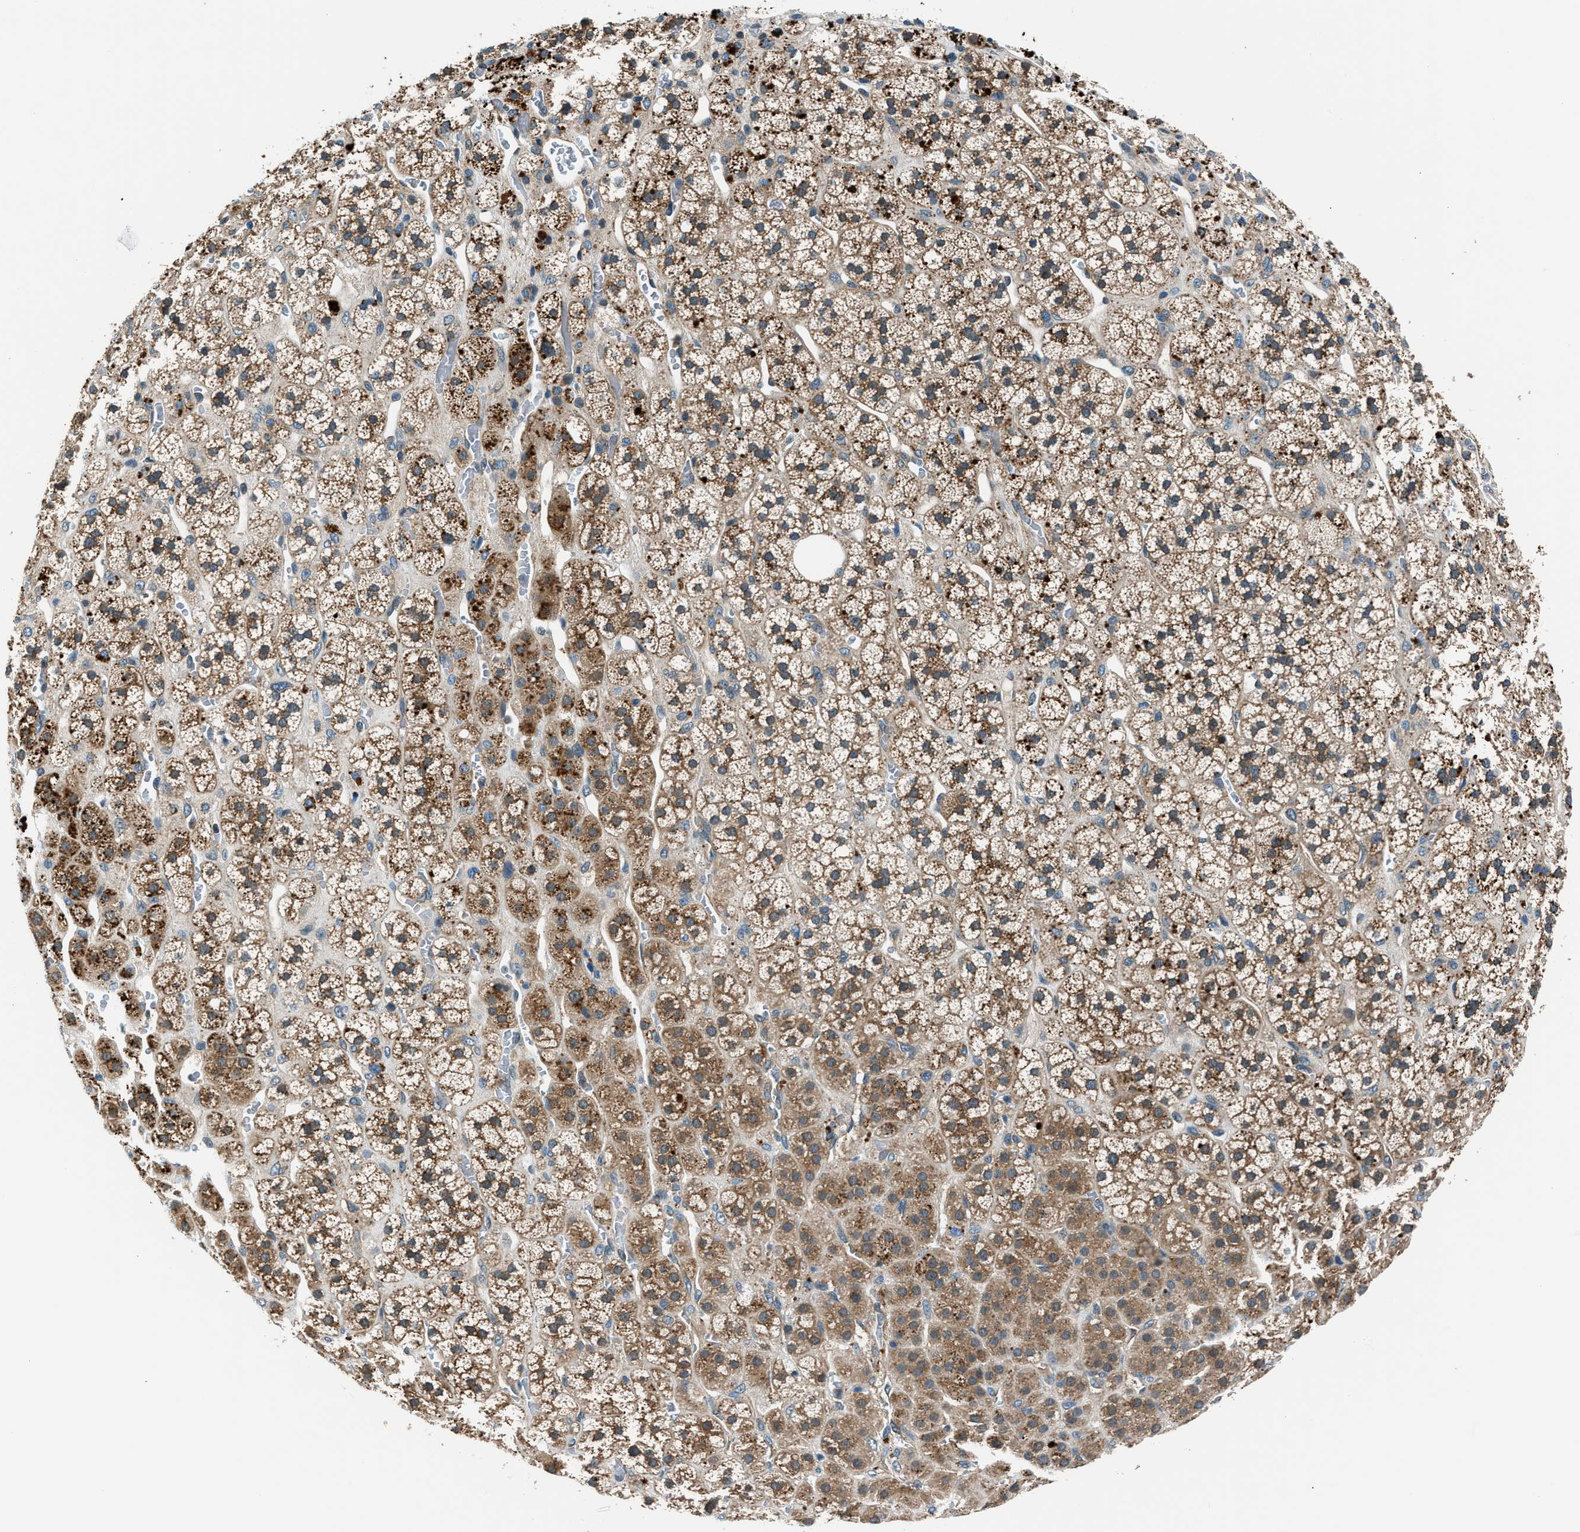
{"staining": {"intensity": "moderate", "quantity": ">75%", "location": "cytoplasmic/membranous"}, "tissue": "adrenal gland", "cell_type": "Glandular cells", "image_type": "normal", "snomed": [{"axis": "morphology", "description": "Normal tissue, NOS"}, {"axis": "topography", "description": "Adrenal gland"}], "caption": "Glandular cells reveal medium levels of moderate cytoplasmic/membranous staining in approximately >75% of cells in unremarkable human adrenal gland. (brown staining indicates protein expression, while blue staining denotes nuclei).", "gene": "SLC19A2", "patient": {"sex": "male", "age": 56}}